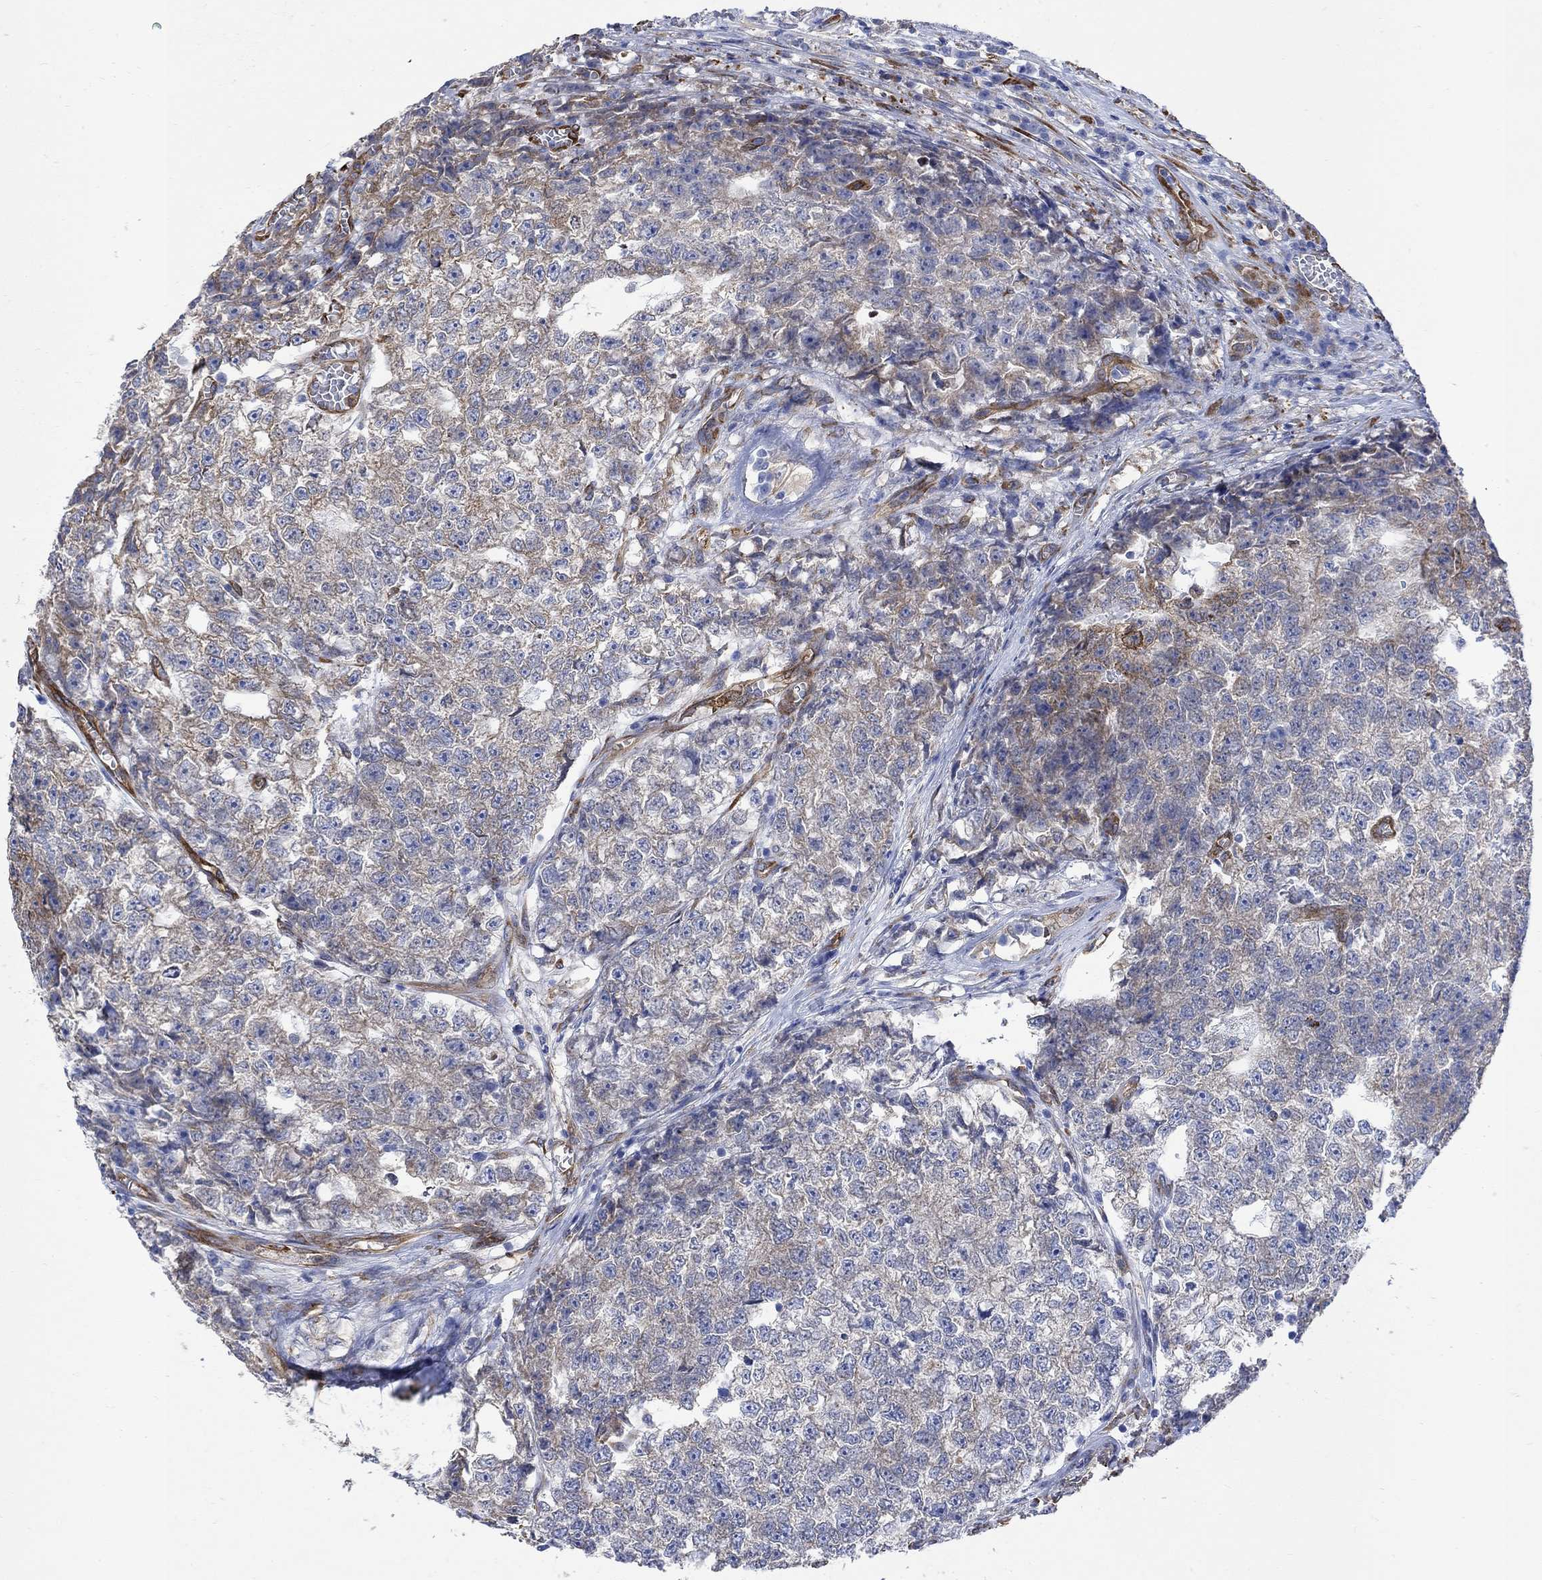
{"staining": {"intensity": "moderate", "quantity": "<25%", "location": "cytoplasmic/membranous"}, "tissue": "testis cancer", "cell_type": "Tumor cells", "image_type": "cancer", "snomed": [{"axis": "morphology", "description": "Seminoma, NOS"}, {"axis": "morphology", "description": "Carcinoma, Embryonal, NOS"}, {"axis": "topography", "description": "Testis"}], "caption": "Human embryonal carcinoma (testis) stained with a protein marker shows moderate staining in tumor cells.", "gene": "TGM2", "patient": {"sex": "male", "age": 22}}